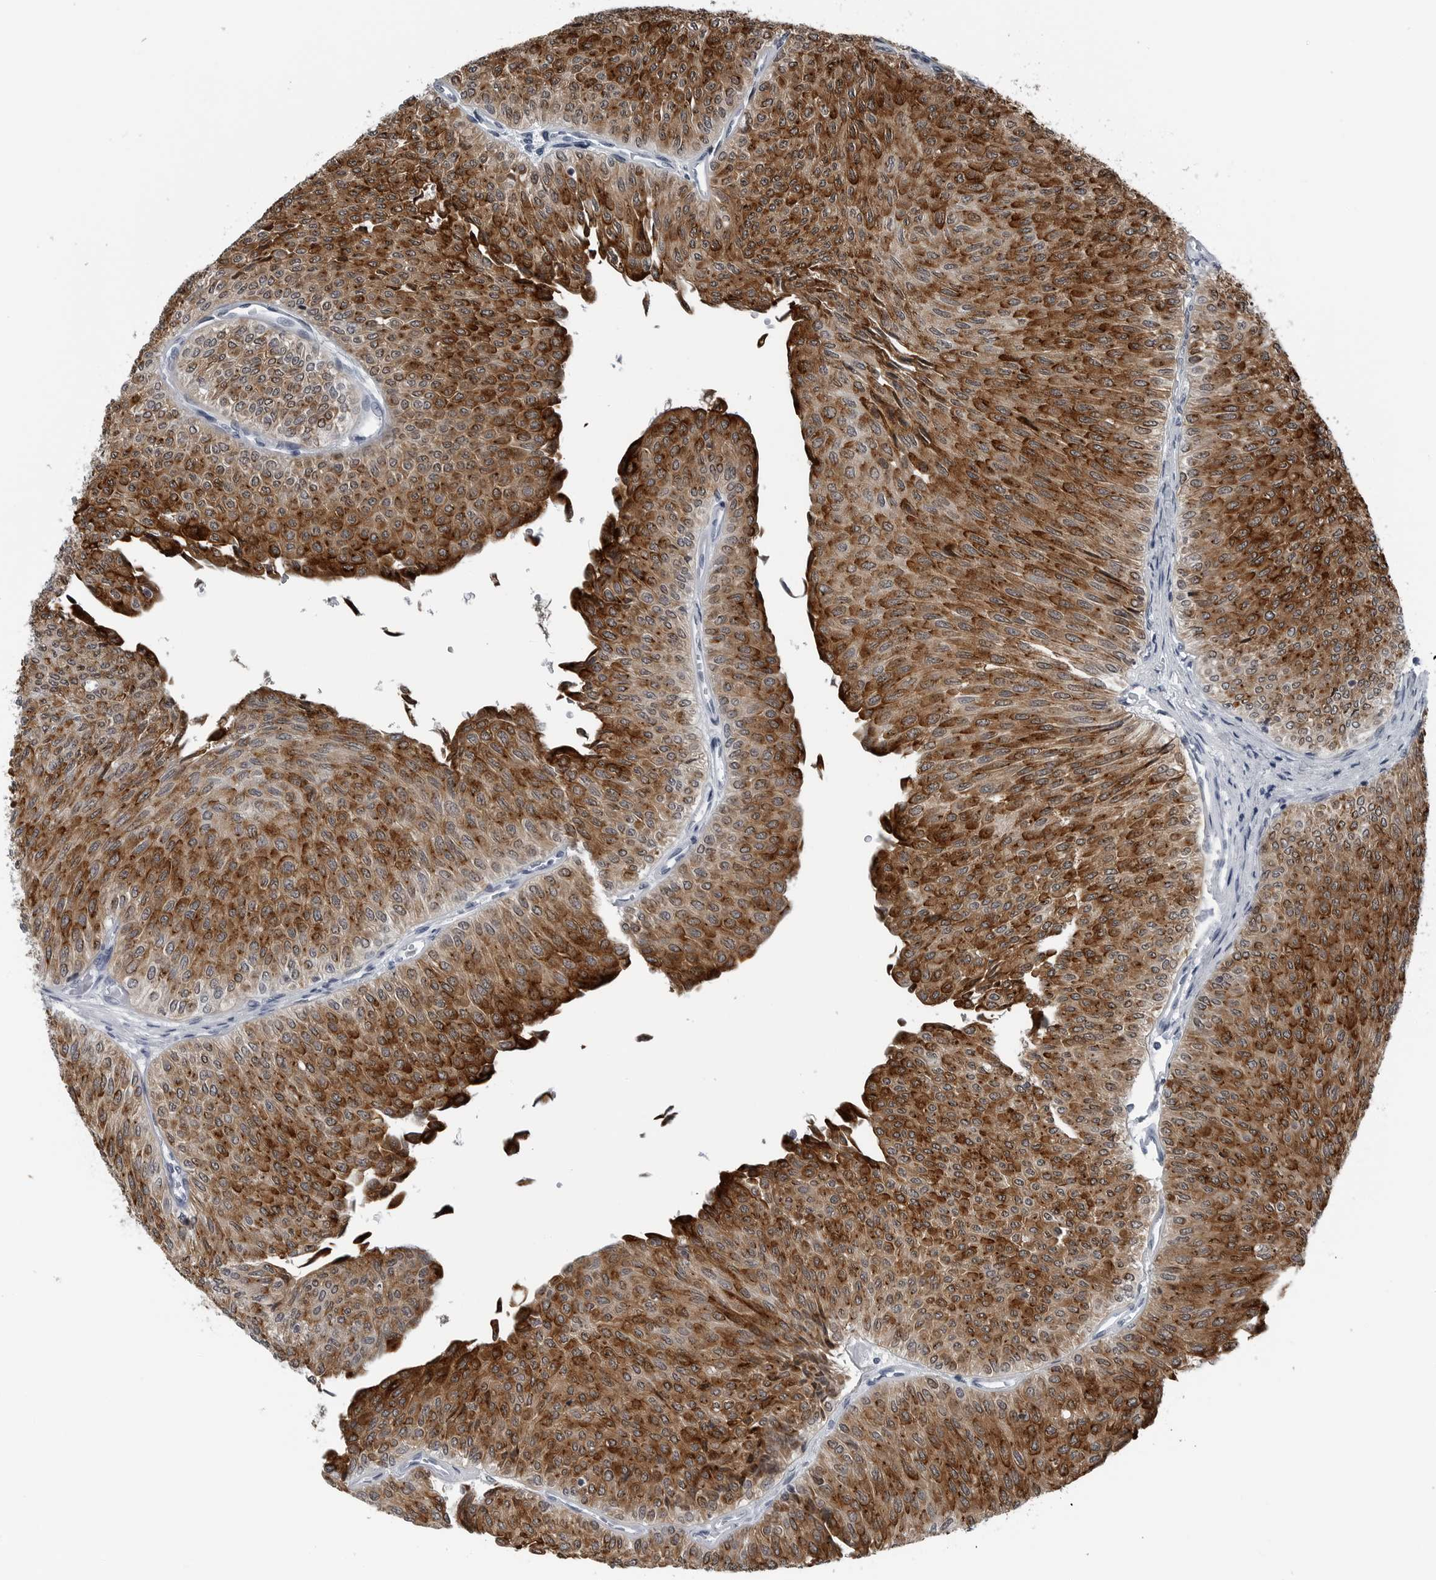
{"staining": {"intensity": "strong", "quantity": ">75%", "location": "cytoplasmic/membranous"}, "tissue": "urothelial cancer", "cell_type": "Tumor cells", "image_type": "cancer", "snomed": [{"axis": "morphology", "description": "Urothelial carcinoma, Low grade"}, {"axis": "topography", "description": "Urinary bladder"}], "caption": "Human urothelial cancer stained for a protein (brown) exhibits strong cytoplasmic/membranous positive staining in about >75% of tumor cells.", "gene": "SPINK1", "patient": {"sex": "male", "age": 78}}